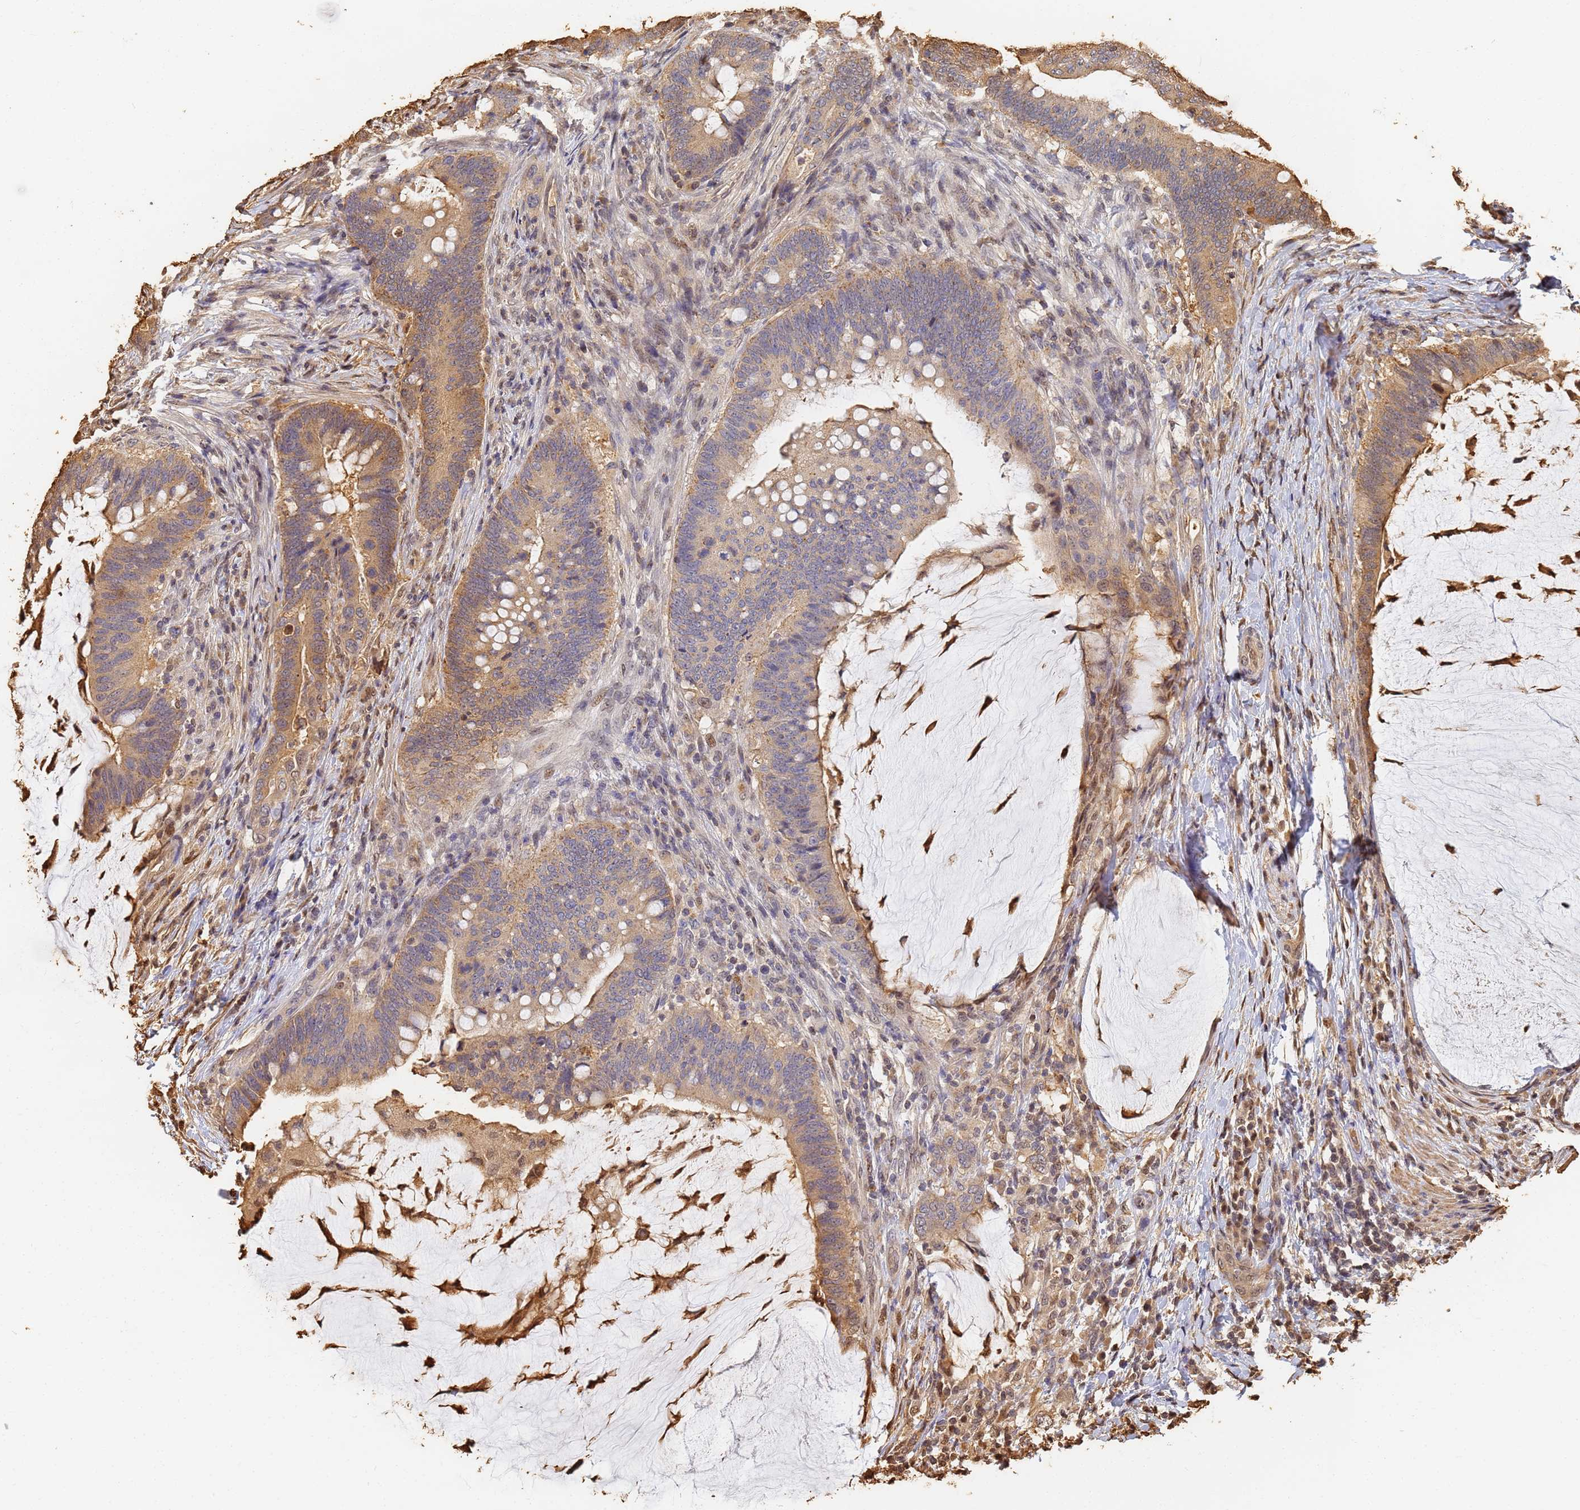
{"staining": {"intensity": "moderate", "quantity": "25%-75%", "location": "cytoplasmic/membranous"}, "tissue": "colorectal cancer", "cell_type": "Tumor cells", "image_type": "cancer", "snomed": [{"axis": "morphology", "description": "Adenocarcinoma, NOS"}, {"axis": "topography", "description": "Colon"}], "caption": "Immunohistochemical staining of human colorectal adenocarcinoma displays moderate cytoplasmic/membranous protein positivity in approximately 25%-75% of tumor cells. (brown staining indicates protein expression, while blue staining denotes nuclei).", "gene": "JAK2", "patient": {"sex": "female", "age": 66}}